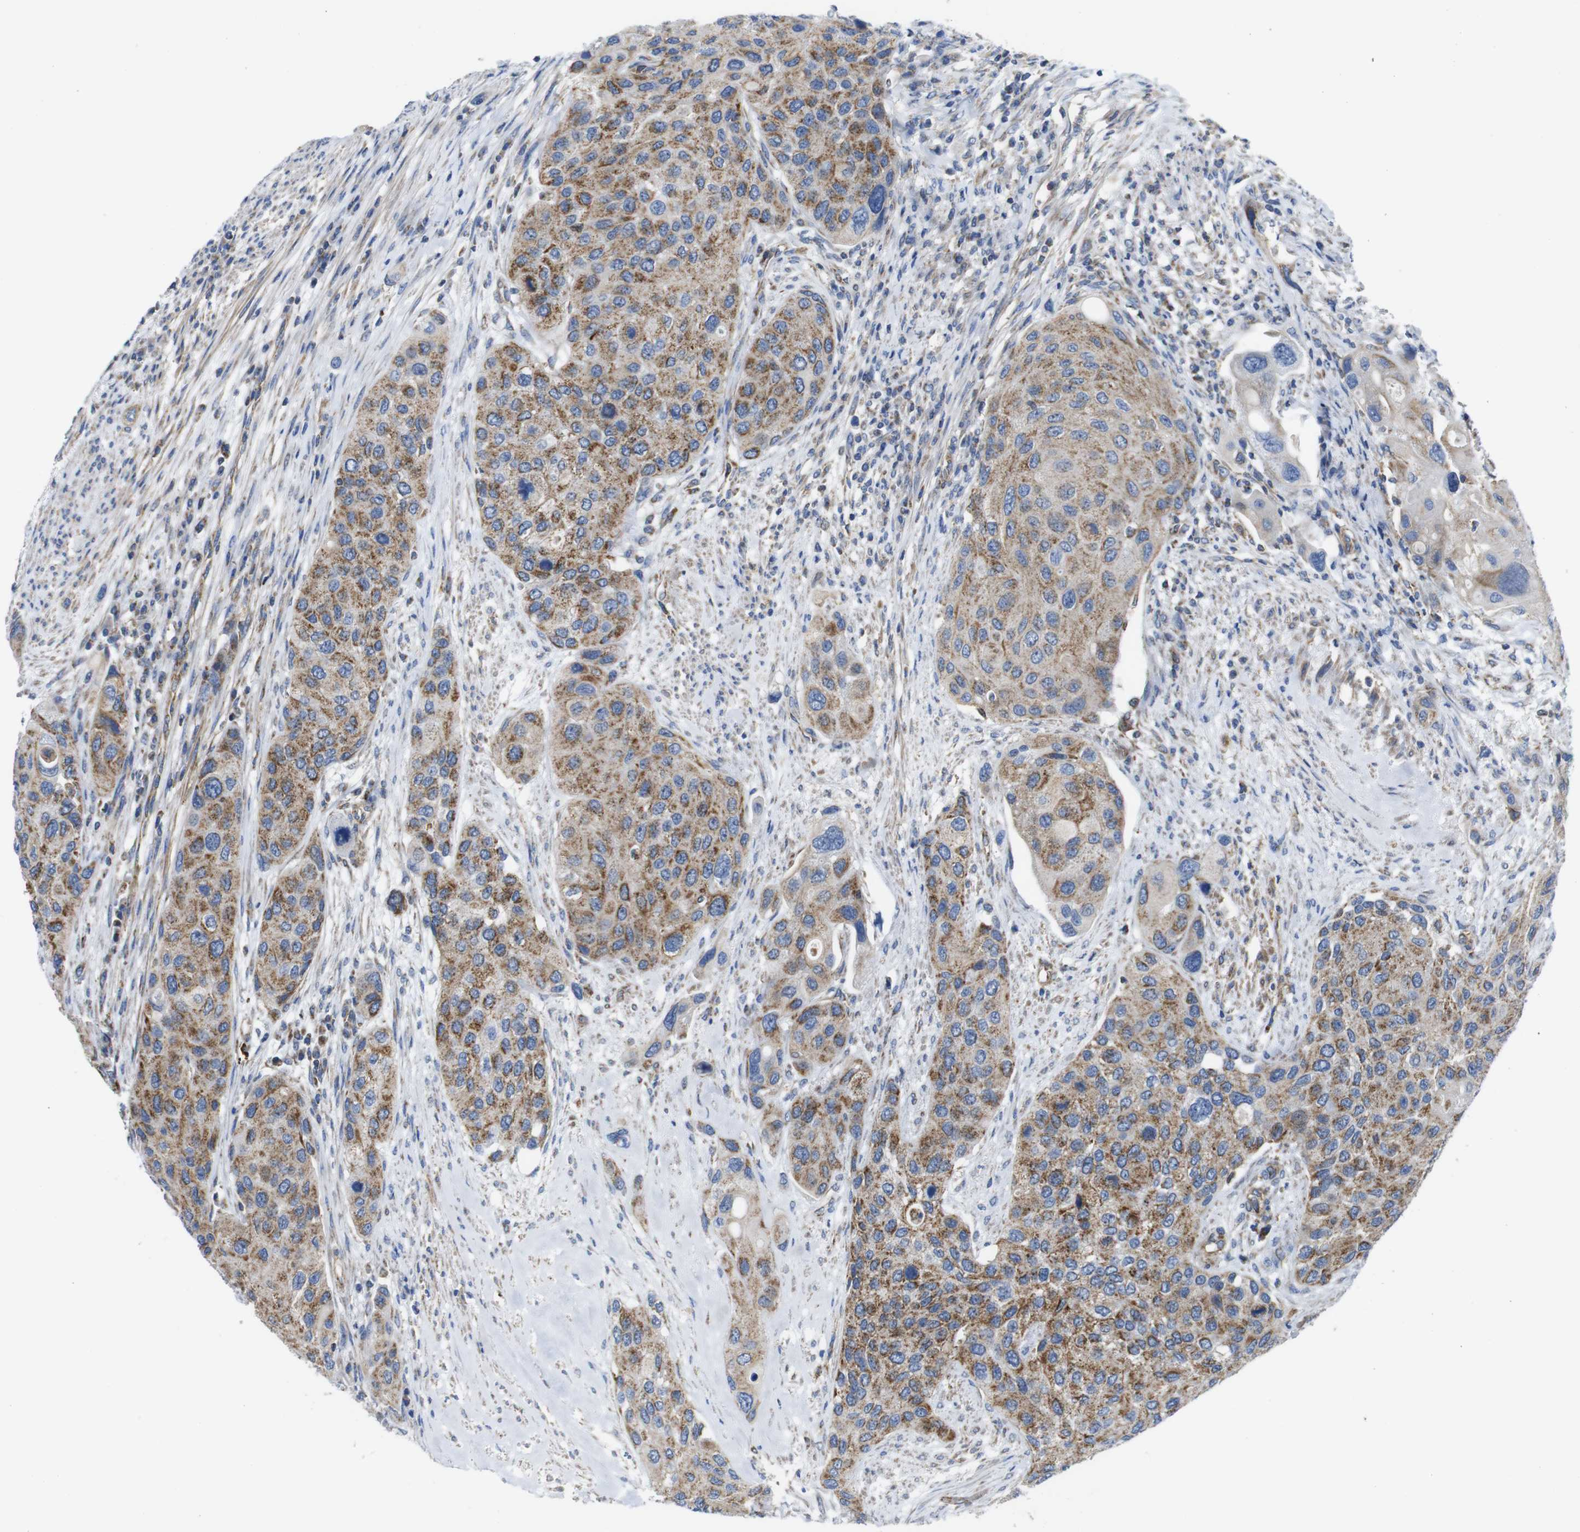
{"staining": {"intensity": "moderate", "quantity": ">75%", "location": "cytoplasmic/membranous"}, "tissue": "urothelial cancer", "cell_type": "Tumor cells", "image_type": "cancer", "snomed": [{"axis": "morphology", "description": "Urothelial carcinoma, High grade"}, {"axis": "topography", "description": "Urinary bladder"}], "caption": "About >75% of tumor cells in high-grade urothelial carcinoma show moderate cytoplasmic/membranous protein positivity as visualized by brown immunohistochemical staining.", "gene": "PDCD1LG2", "patient": {"sex": "female", "age": 56}}